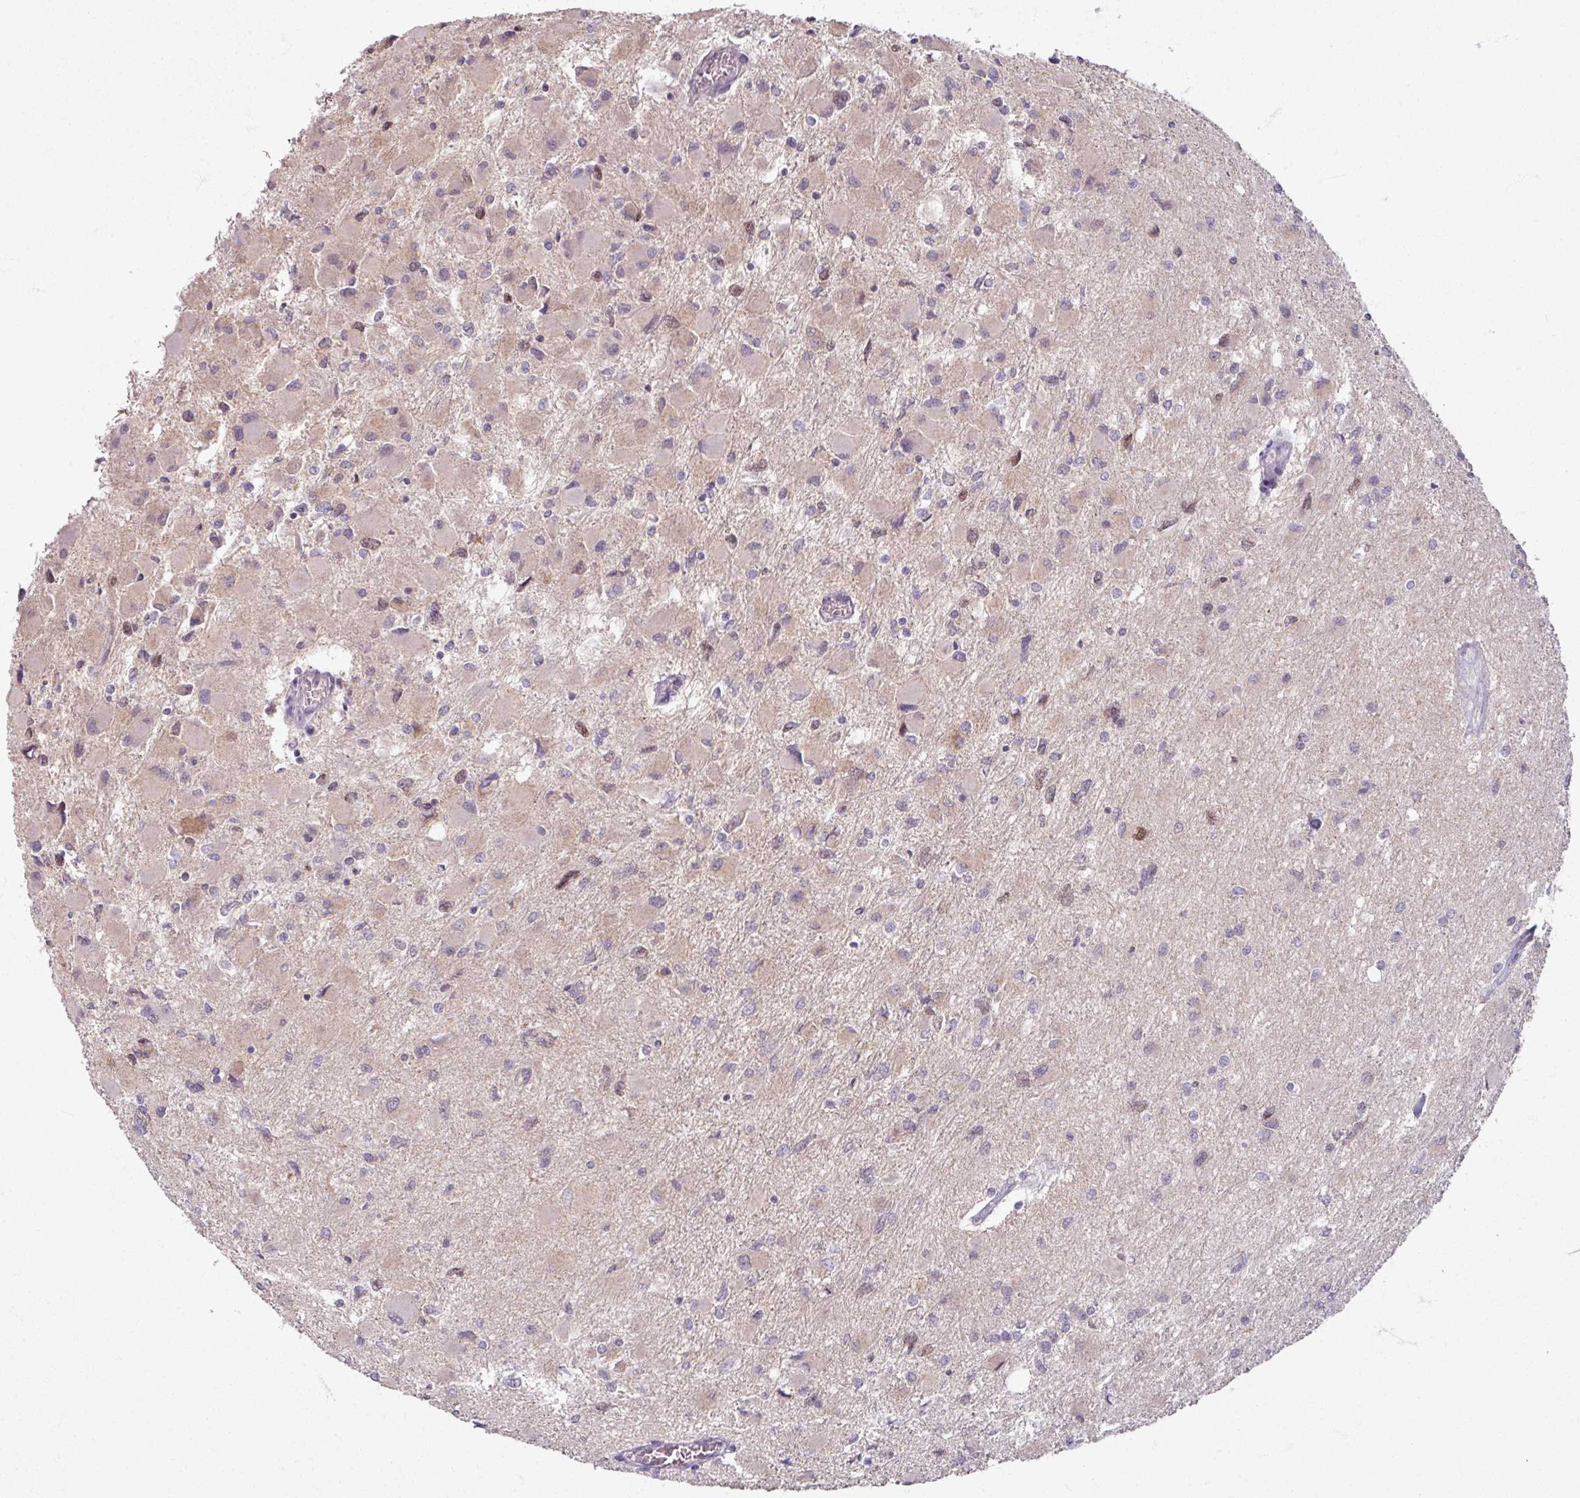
{"staining": {"intensity": "weak", "quantity": "25%-75%", "location": "cytoplasmic/membranous"}, "tissue": "glioma", "cell_type": "Tumor cells", "image_type": "cancer", "snomed": [{"axis": "morphology", "description": "Glioma, malignant, High grade"}, {"axis": "topography", "description": "Cerebral cortex"}], "caption": "Immunohistochemistry image of neoplastic tissue: glioma stained using immunohistochemistry (IHC) demonstrates low levels of weak protein expression localized specifically in the cytoplasmic/membranous of tumor cells, appearing as a cytoplasmic/membranous brown color.", "gene": "SOX11", "patient": {"sex": "female", "age": 36}}